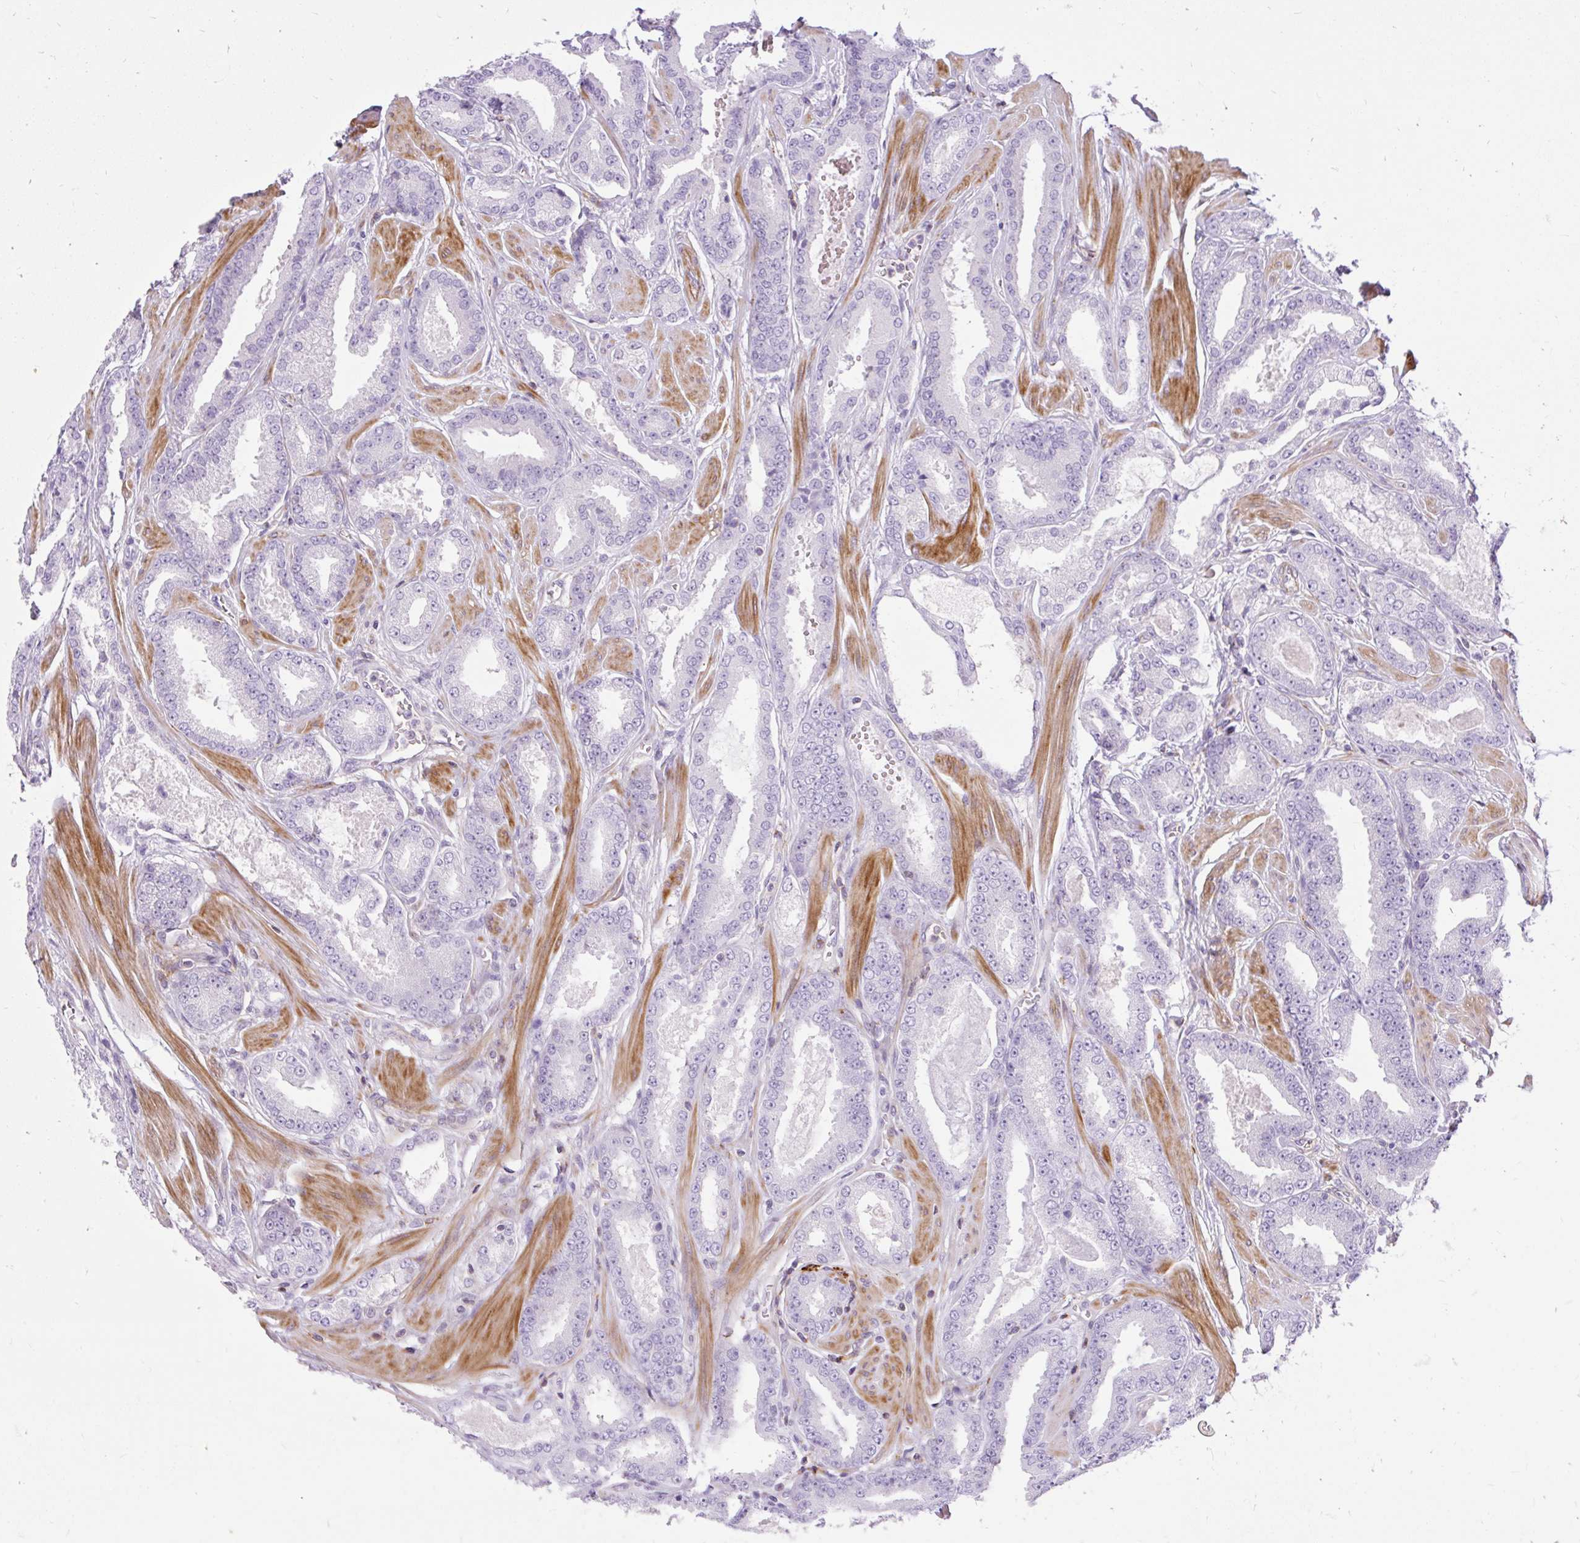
{"staining": {"intensity": "negative", "quantity": "none", "location": "none"}, "tissue": "prostate cancer", "cell_type": "Tumor cells", "image_type": "cancer", "snomed": [{"axis": "morphology", "description": "Adenocarcinoma, Low grade"}, {"axis": "topography", "description": "Prostate"}], "caption": "IHC of human prostate low-grade adenocarcinoma displays no expression in tumor cells.", "gene": "CORO7-PAM16", "patient": {"sex": "male", "age": 42}}